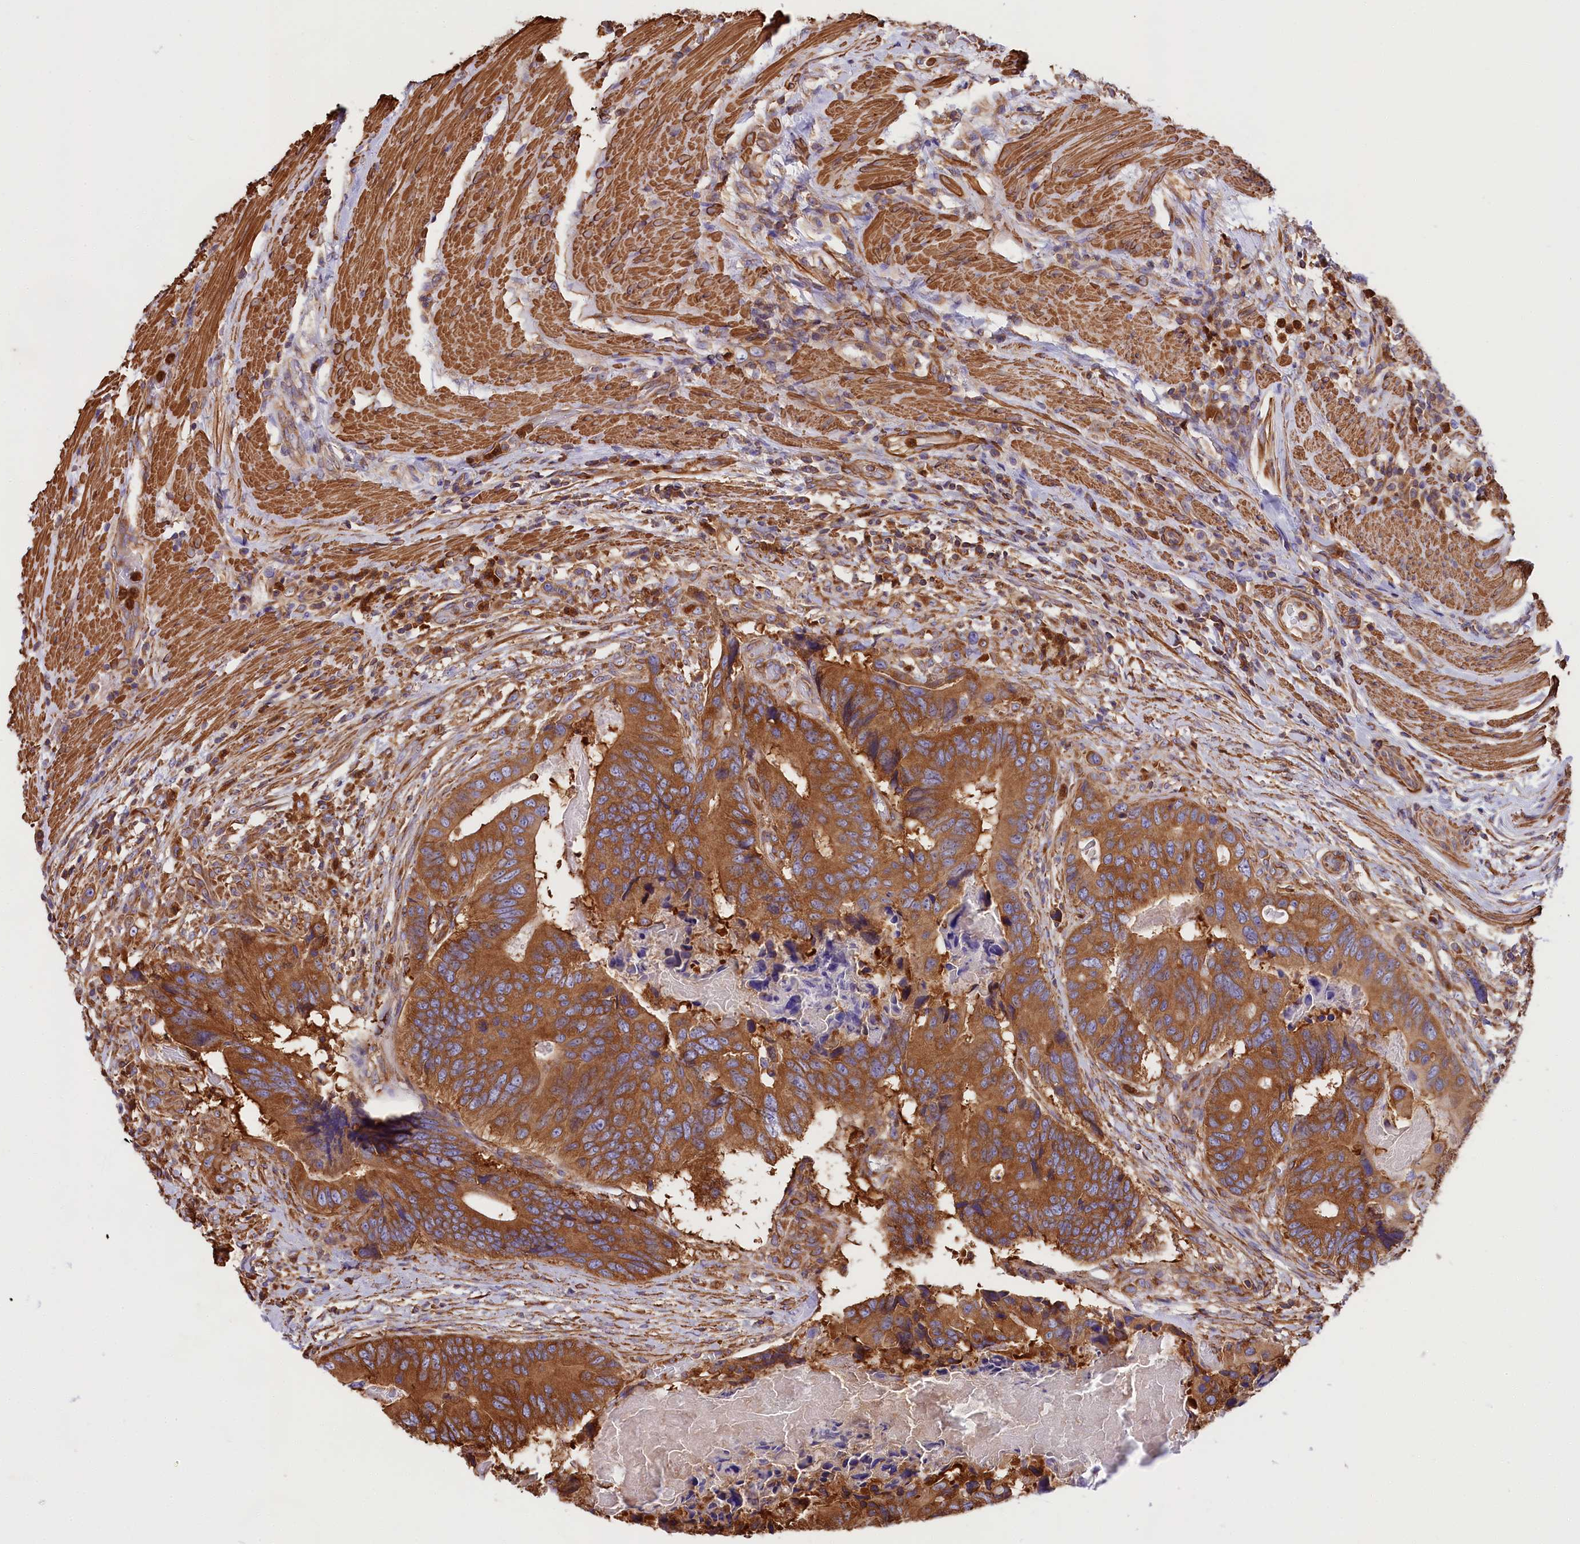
{"staining": {"intensity": "strong", "quantity": ">75%", "location": "cytoplasmic/membranous"}, "tissue": "colorectal cancer", "cell_type": "Tumor cells", "image_type": "cancer", "snomed": [{"axis": "morphology", "description": "Adenocarcinoma, NOS"}, {"axis": "topography", "description": "Colon"}], "caption": "Adenocarcinoma (colorectal) stained with DAB immunohistochemistry (IHC) exhibits high levels of strong cytoplasmic/membranous expression in approximately >75% of tumor cells.", "gene": "GYS1", "patient": {"sex": "male", "age": 84}}